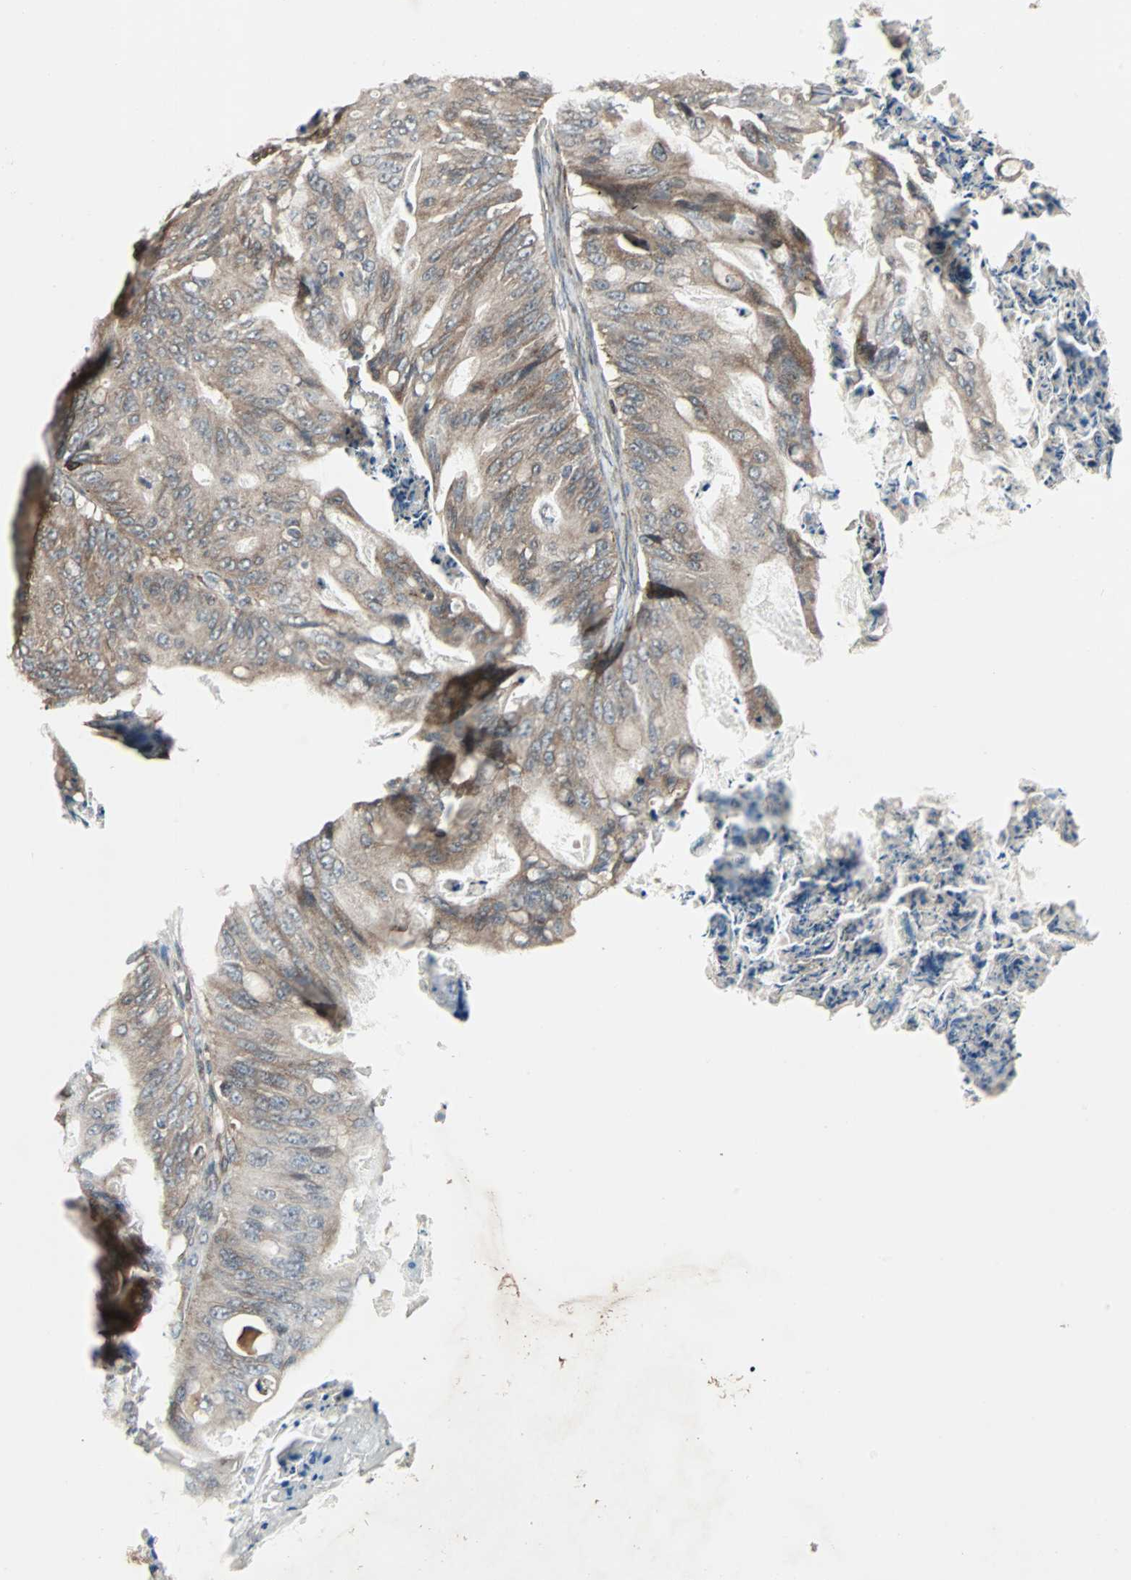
{"staining": {"intensity": "moderate", "quantity": ">75%", "location": "cytoplasmic/membranous"}, "tissue": "ovarian cancer", "cell_type": "Tumor cells", "image_type": "cancer", "snomed": [{"axis": "morphology", "description": "Cystadenocarcinoma, mucinous, NOS"}, {"axis": "topography", "description": "Ovary"}], "caption": "Ovarian cancer tissue reveals moderate cytoplasmic/membranous expression in about >75% of tumor cells, visualized by immunohistochemistry.", "gene": "RAB7A", "patient": {"sex": "female", "age": 36}}